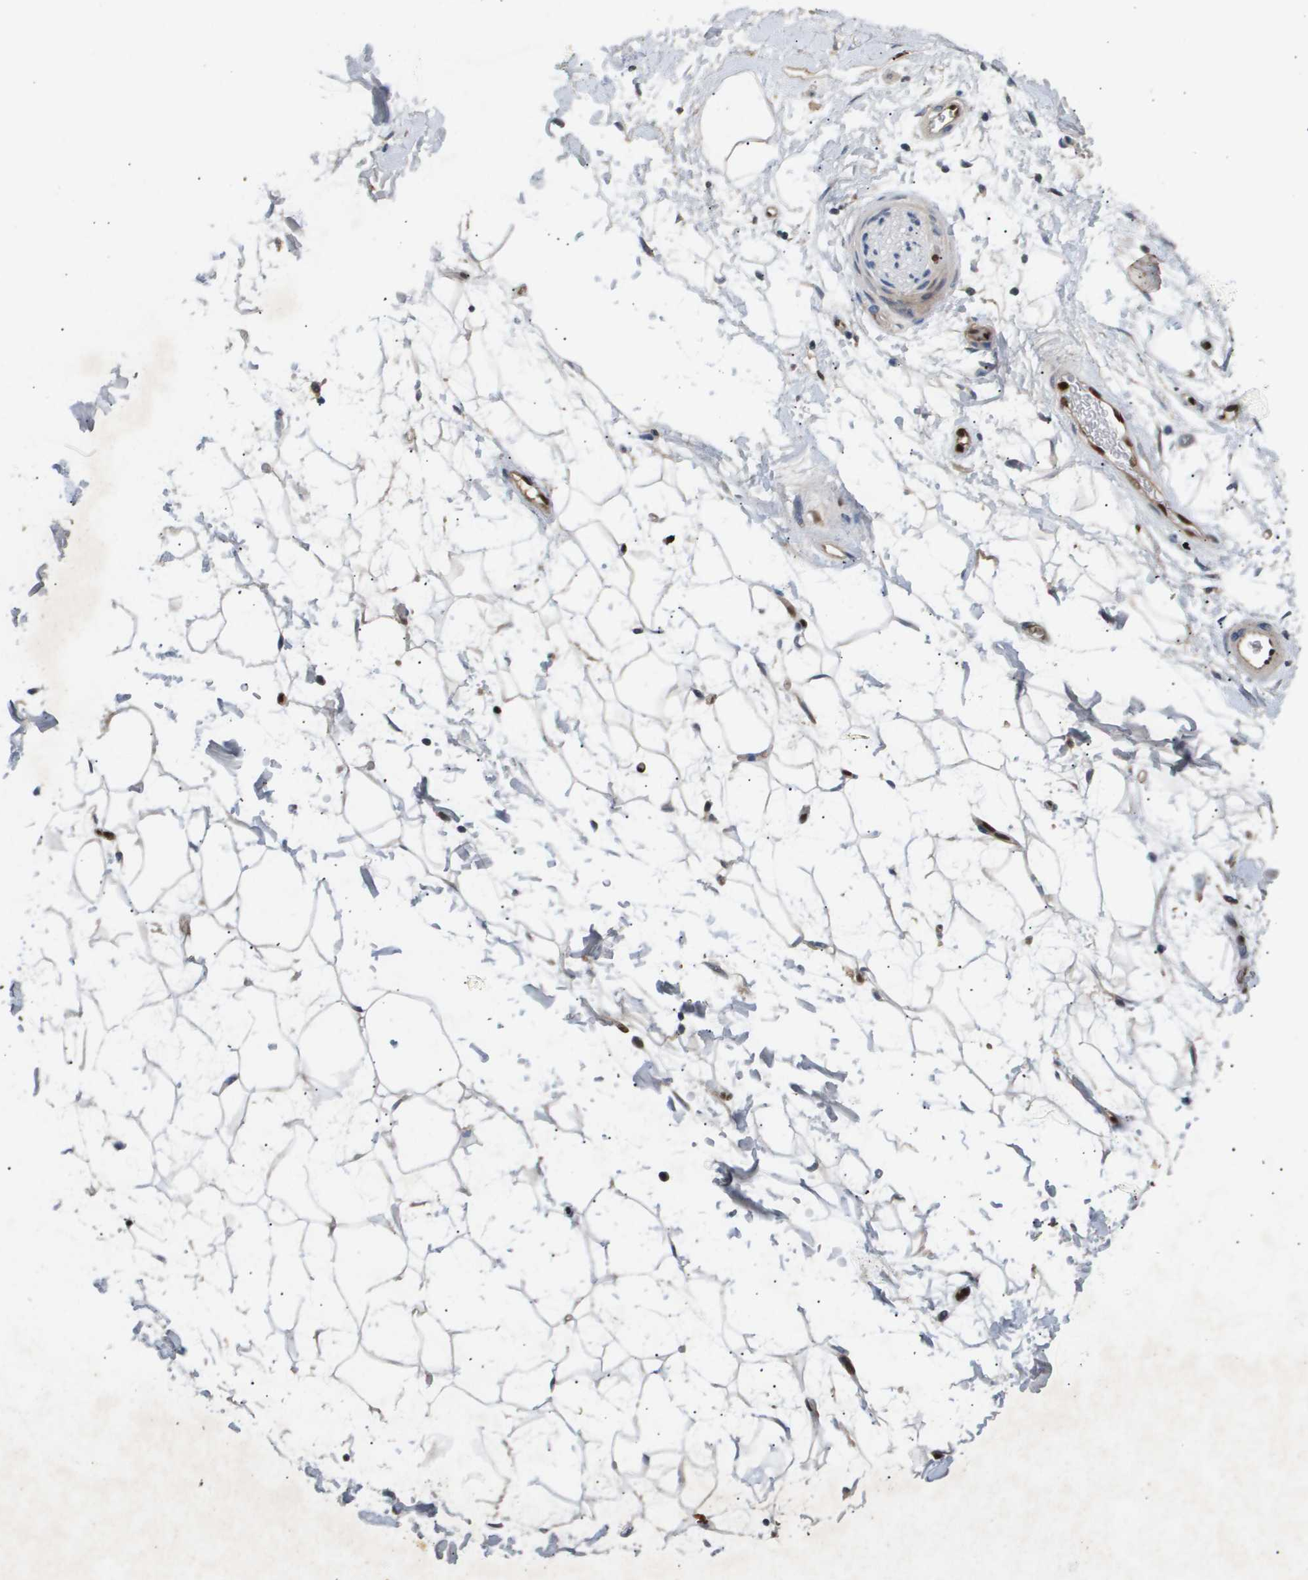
{"staining": {"intensity": "weak", "quantity": ">75%", "location": "cytoplasmic/membranous"}, "tissue": "adipose tissue", "cell_type": "Adipocytes", "image_type": "normal", "snomed": [{"axis": "morphology", "description": "Normal tissue, NOS"}, {"axis": "topography", "description": "Soft tissue"}], "caption": "Immunohistochemistry (IHC) image of unremarkable adipose tissue stained for a protein (brown), which shows low levels of weak cytoplasmic/membranous positivity in about >75% of adipocytes.", "gene": "ERG", "patient": {"sex": "male", "age": 72}}